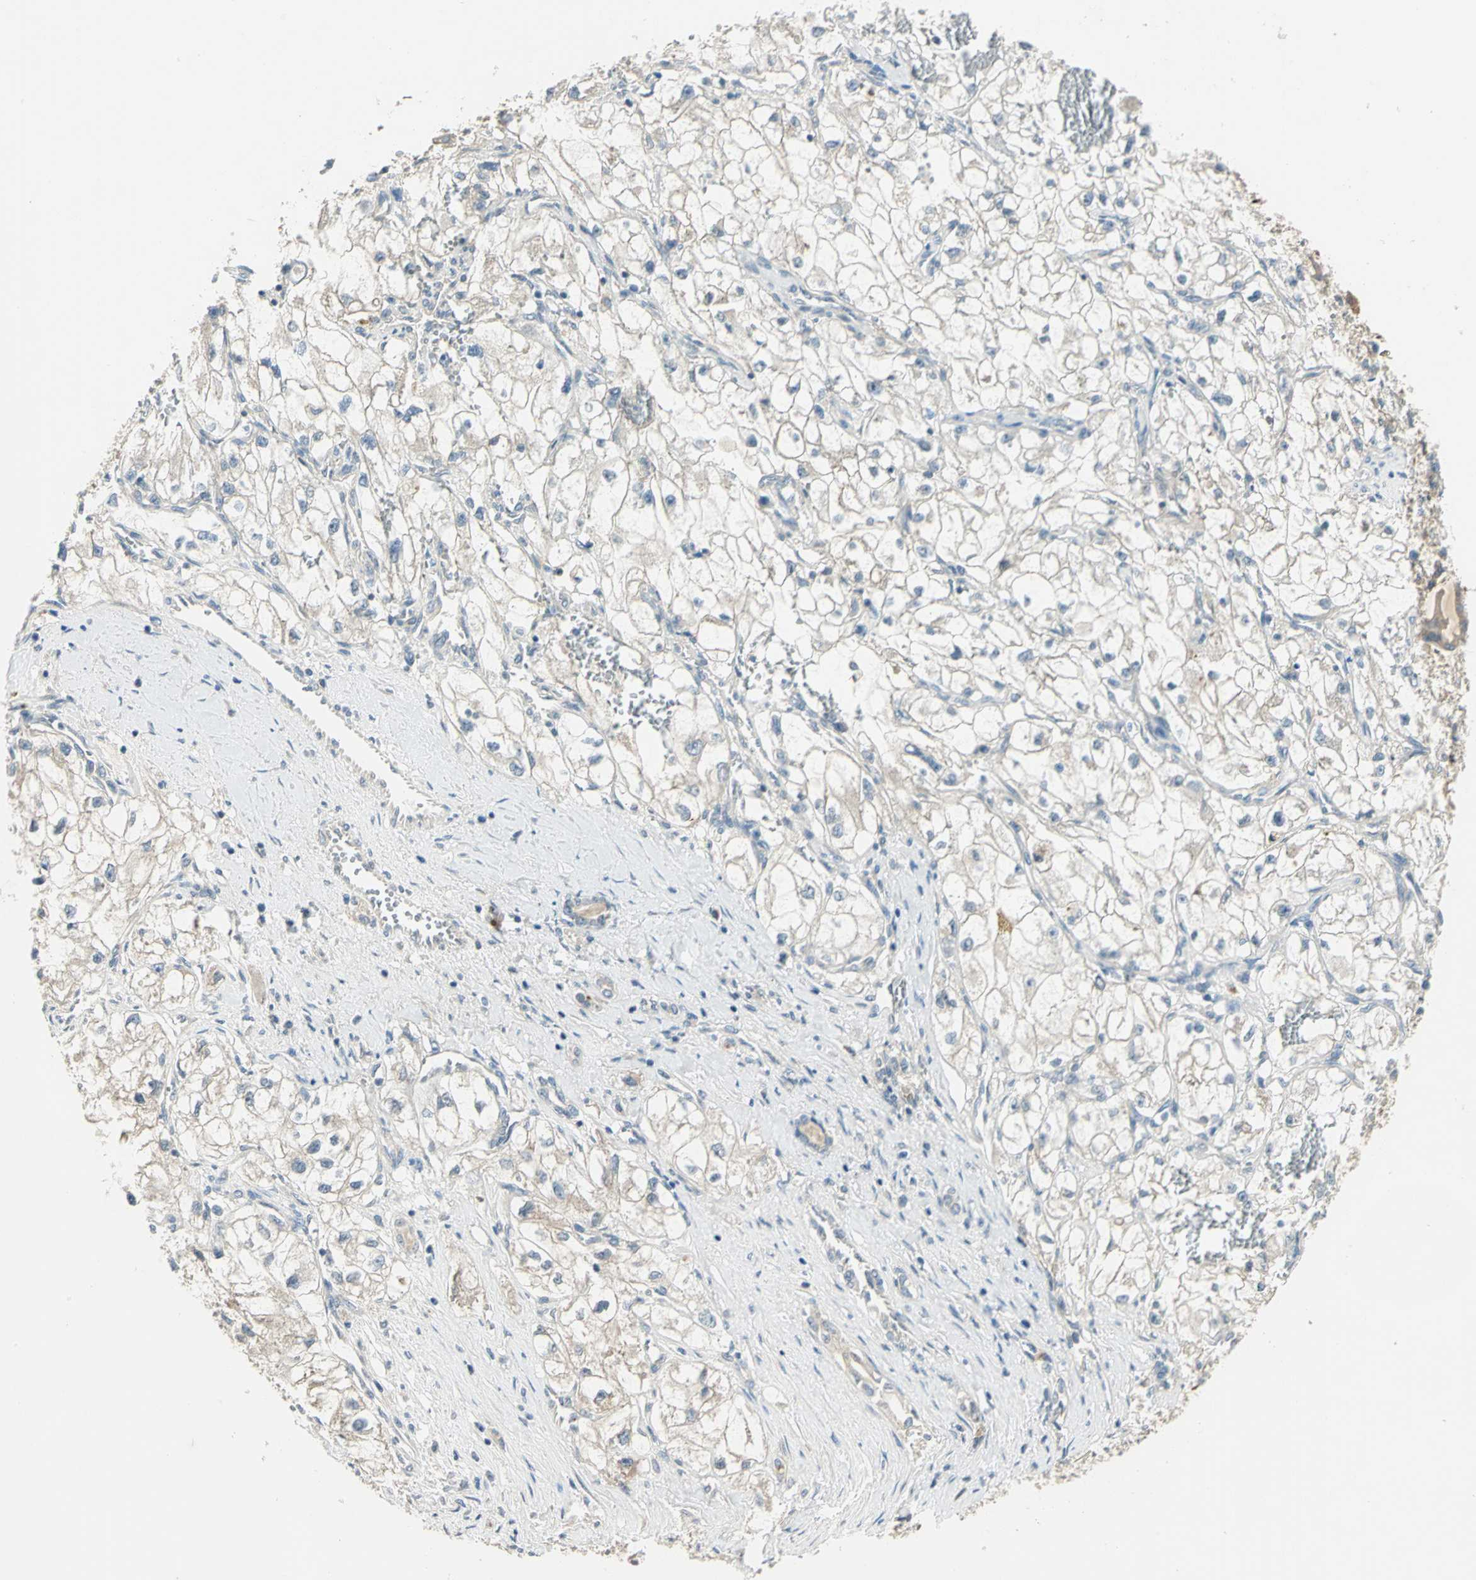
{"staining": {"intensity": "weak", "quantity": ">75%", "location": "cytoplasmic/membranous"}, "tissue": "renal cancer", "cell_type": "Tumor cells", "image_type": "cancer", "snomed": [{"axis": "morphology", "description": "Adenocarcinoma, NOS"}, {"axis": "topography", "description": "Kidney"}], "caption": "Tumor cells show low levels of weak cytoplasmic/membranous positivity in approximately >75% of cells in adenocarcinoma (renal). The staining was performed using DAB to visualize the protein expression in brown, while the nuclei were stained in blue with hematoxylin (Magnification: 20x).", "gene": "PRKAA1", "patient": {"sex": "female", "age": 70}}